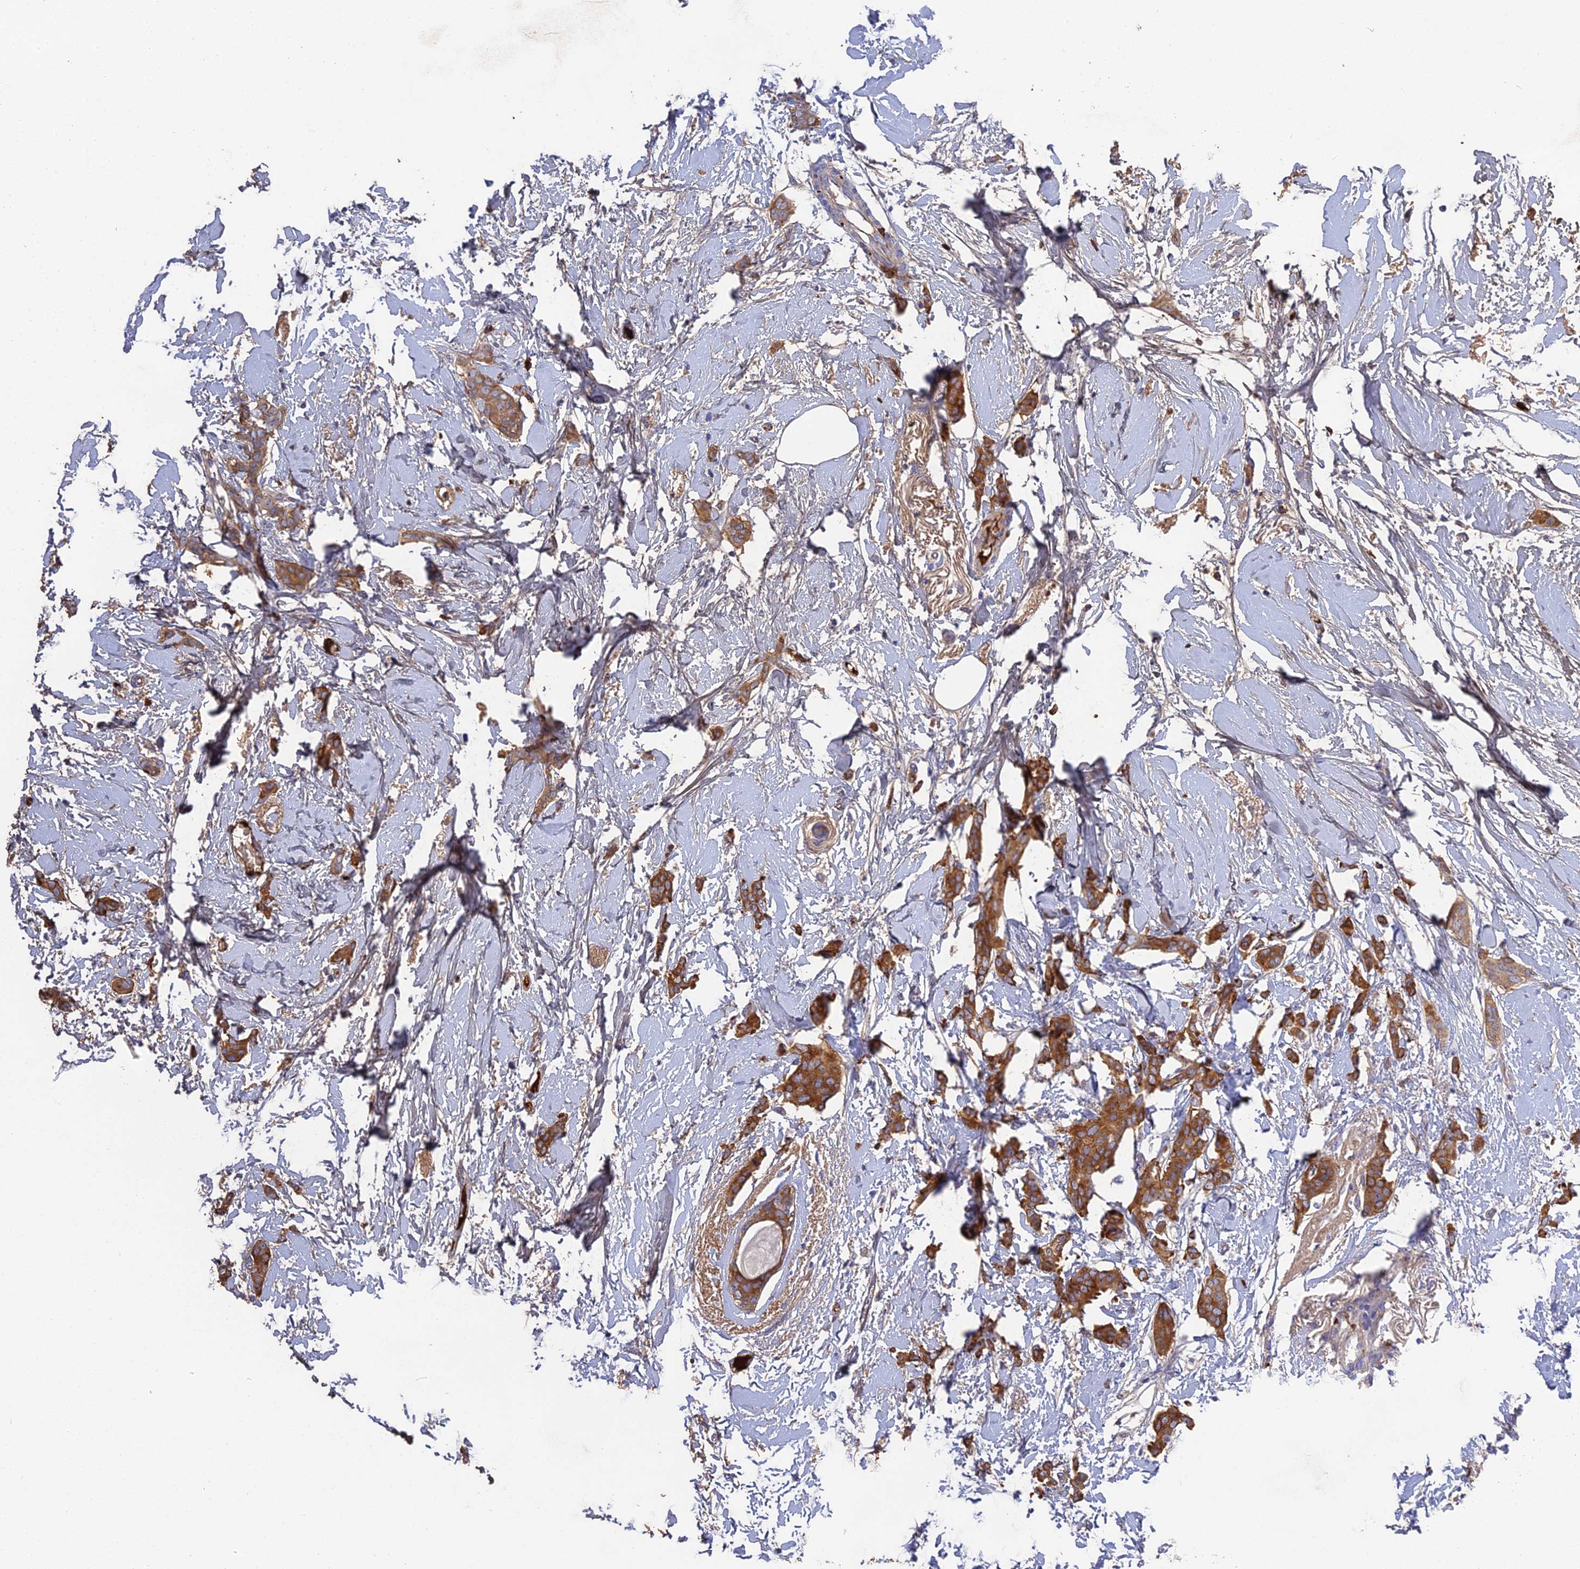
{"staining": {"intensity": "moderate", "quantity": ">75%", "location": "cytoplasmic/membranous"}, "tissue": "breast cancer", "cell_type": "Tumor cells", "image_type": "cancer", "snomed": [{"axis": "morphology", "description": "Duct carcinoma"}, {"axis": "topography", "description": "Breast"}], "caption": "Human intraductal carcinoma (breast) stained with a protein marker demonstrates moderate staining in tumor cells.", "gene": "PZP", "patient": {"sex": "female", "age": 72}}